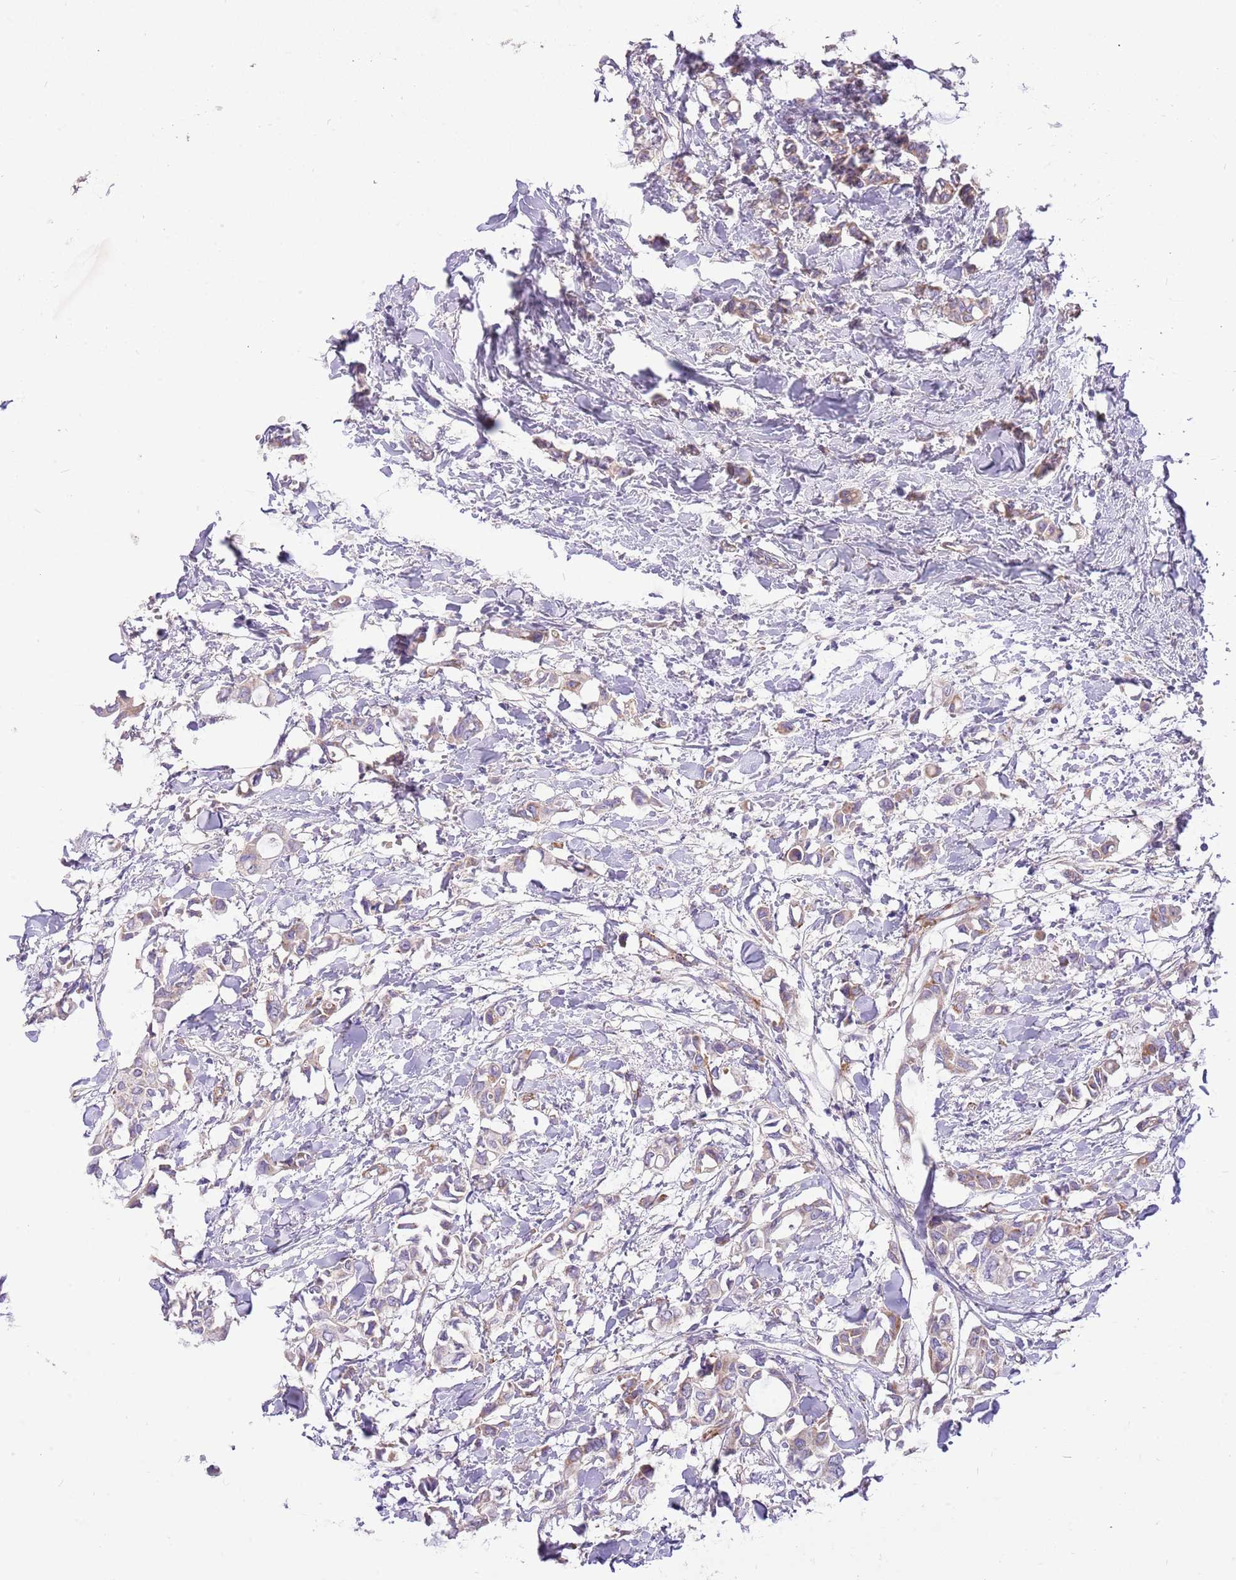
{"staining": {"intensity": "weak", "quantity": "<25%", "location": "cytoplasmic/membranous"}, "tissue": "breast cancer", "cell_type": "Tumor cells", "image_type": "cancer", "snomed": [{"axis": "morphology", "description": "Duct carcinoma"}, {"axis": "topography", "description": "Breast"}], "caption": "A photomicrograph of human breast invasive ductal carcinoma is negative for staining in tumor cells. (DAB (3,3'-diaminobenzidine) immunohistochemistry, high magnification).", "gene": "SERINC3", "patient": {"sex": "female", "age": 41}}